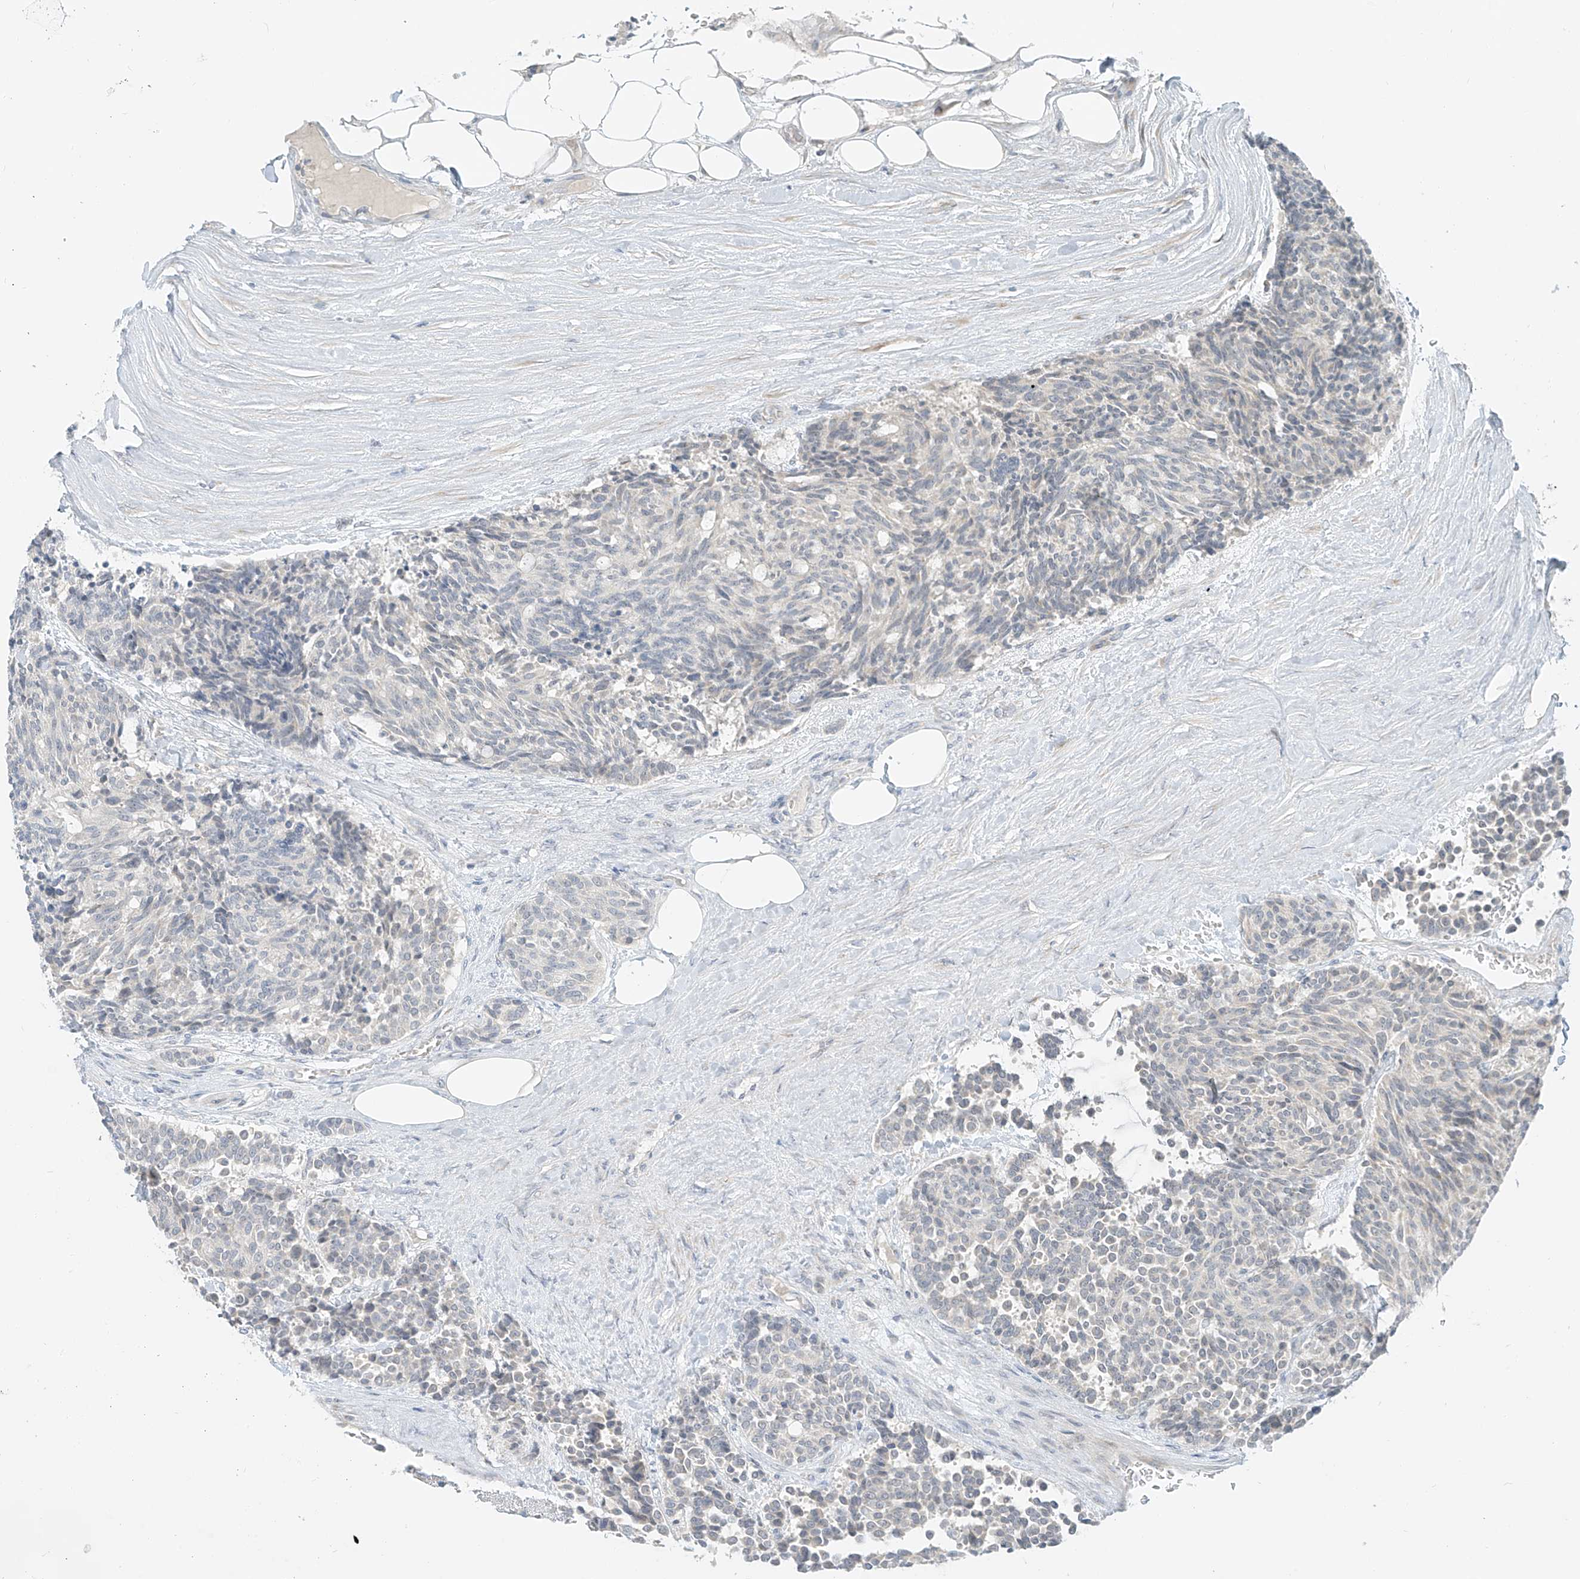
{"staining": {"intensity": "negative", "quantity": "none", "location": "none"}, "tissue": "carcinoid", "cell_type": "Tumor cells", "image_type": "cancer", "snomed": [{"axis": "morphology", "description": "Carcinoid, malignant, NOS"}, {"axis": "topography", "description": "Pancreas"}], "caption": "This micrograph is of carcinoid stained with IHC to label a protein in brown with the nuclei are counter-stained blue. There is no staining in tumor cells.", "gene": "C2orf42", "patient": {"sex": "female", "age": 54}}